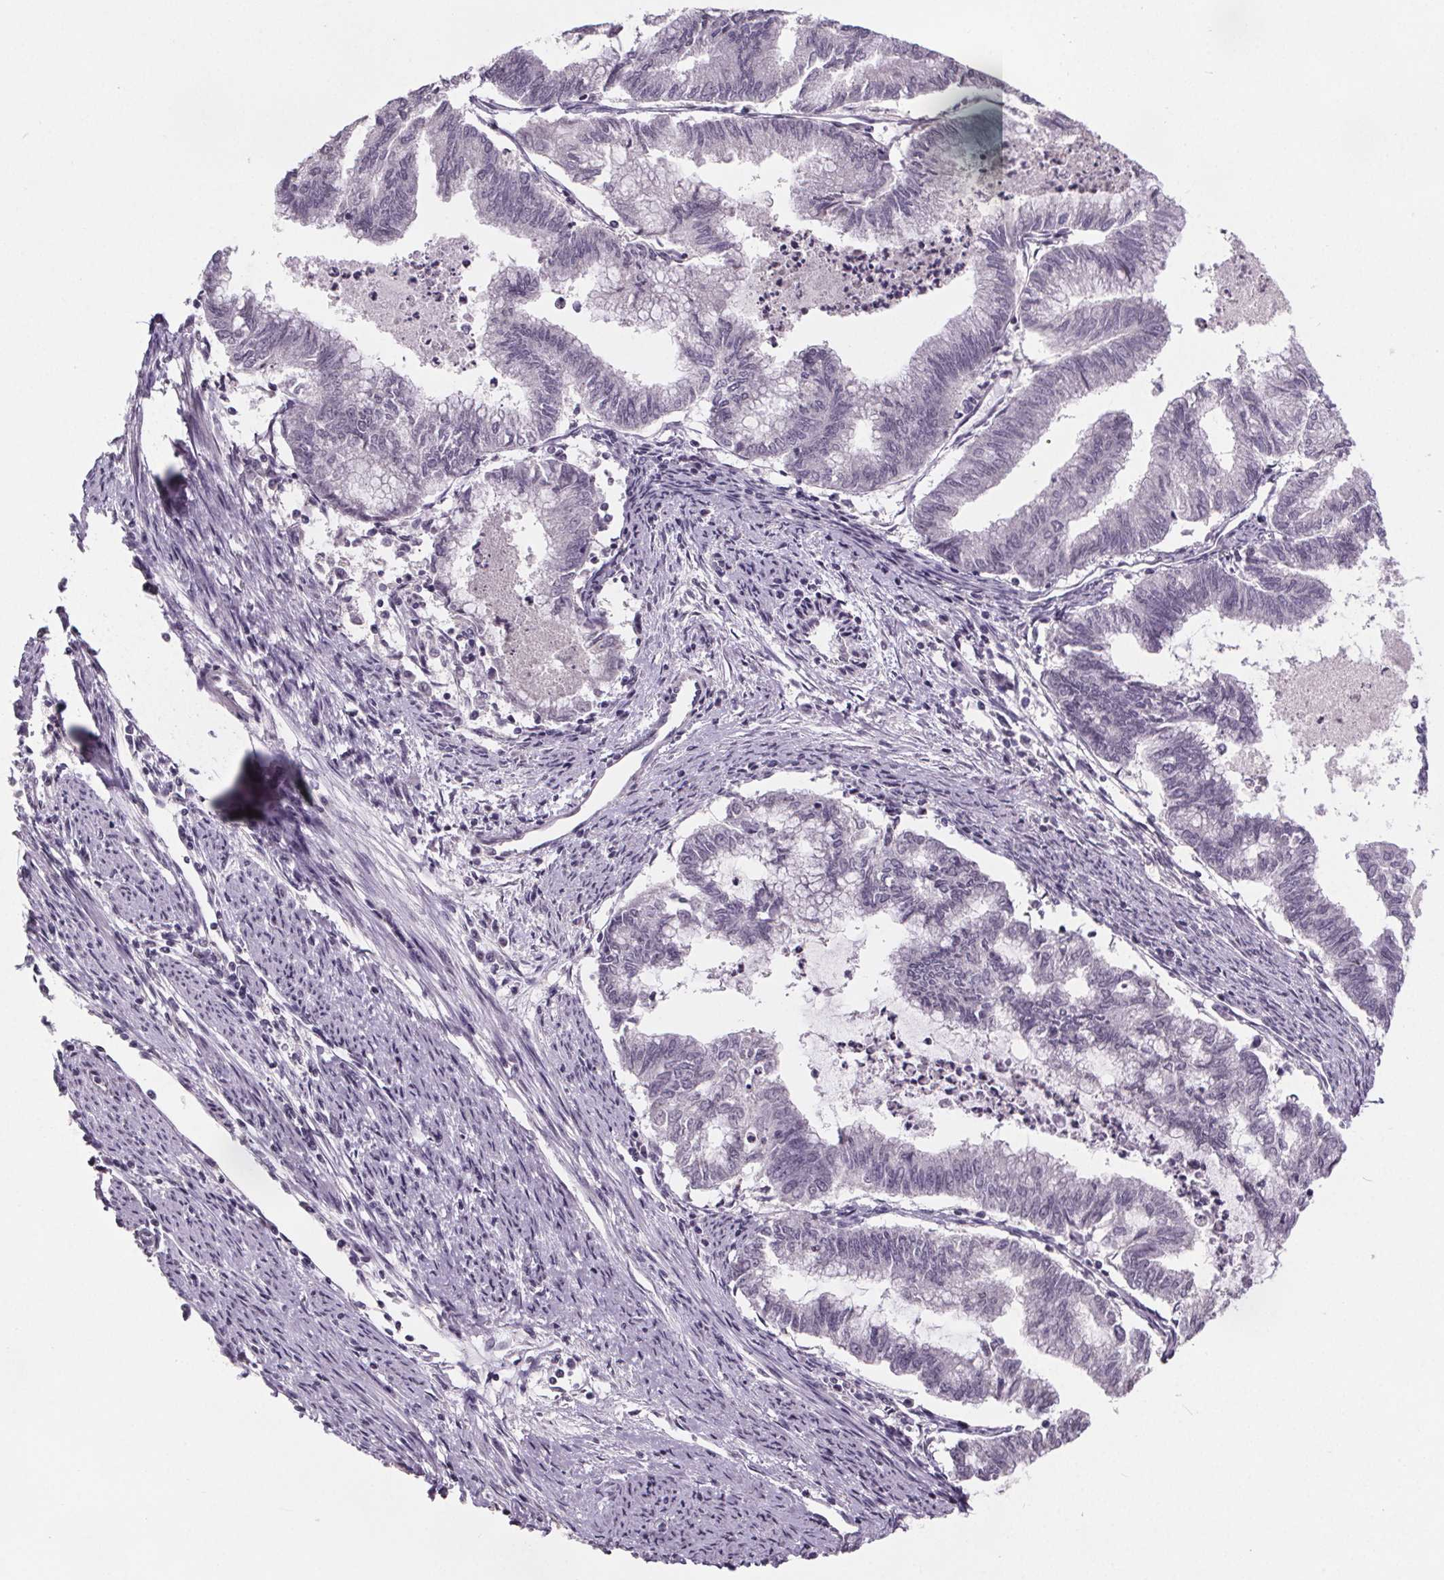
{"staining": {"intensity": "negative", "quantity": "none", "location": "none"}, "tissue": "endometrial cancer", "cell_type": "Tumor cells", "image_type": "cancer", "snomed": [{"axis": "morphology", "description": "Adenocarcinoma, NOS"}, {"axis": "topography", "description": "Endometrium"}], "caption": "Endometrial adenocarcinoma was stained to show a protein in brown. There is no significant positivity in tumor cells.", "gene": "NKX6-1", "patient": {"sex": "female", "age": 79}}